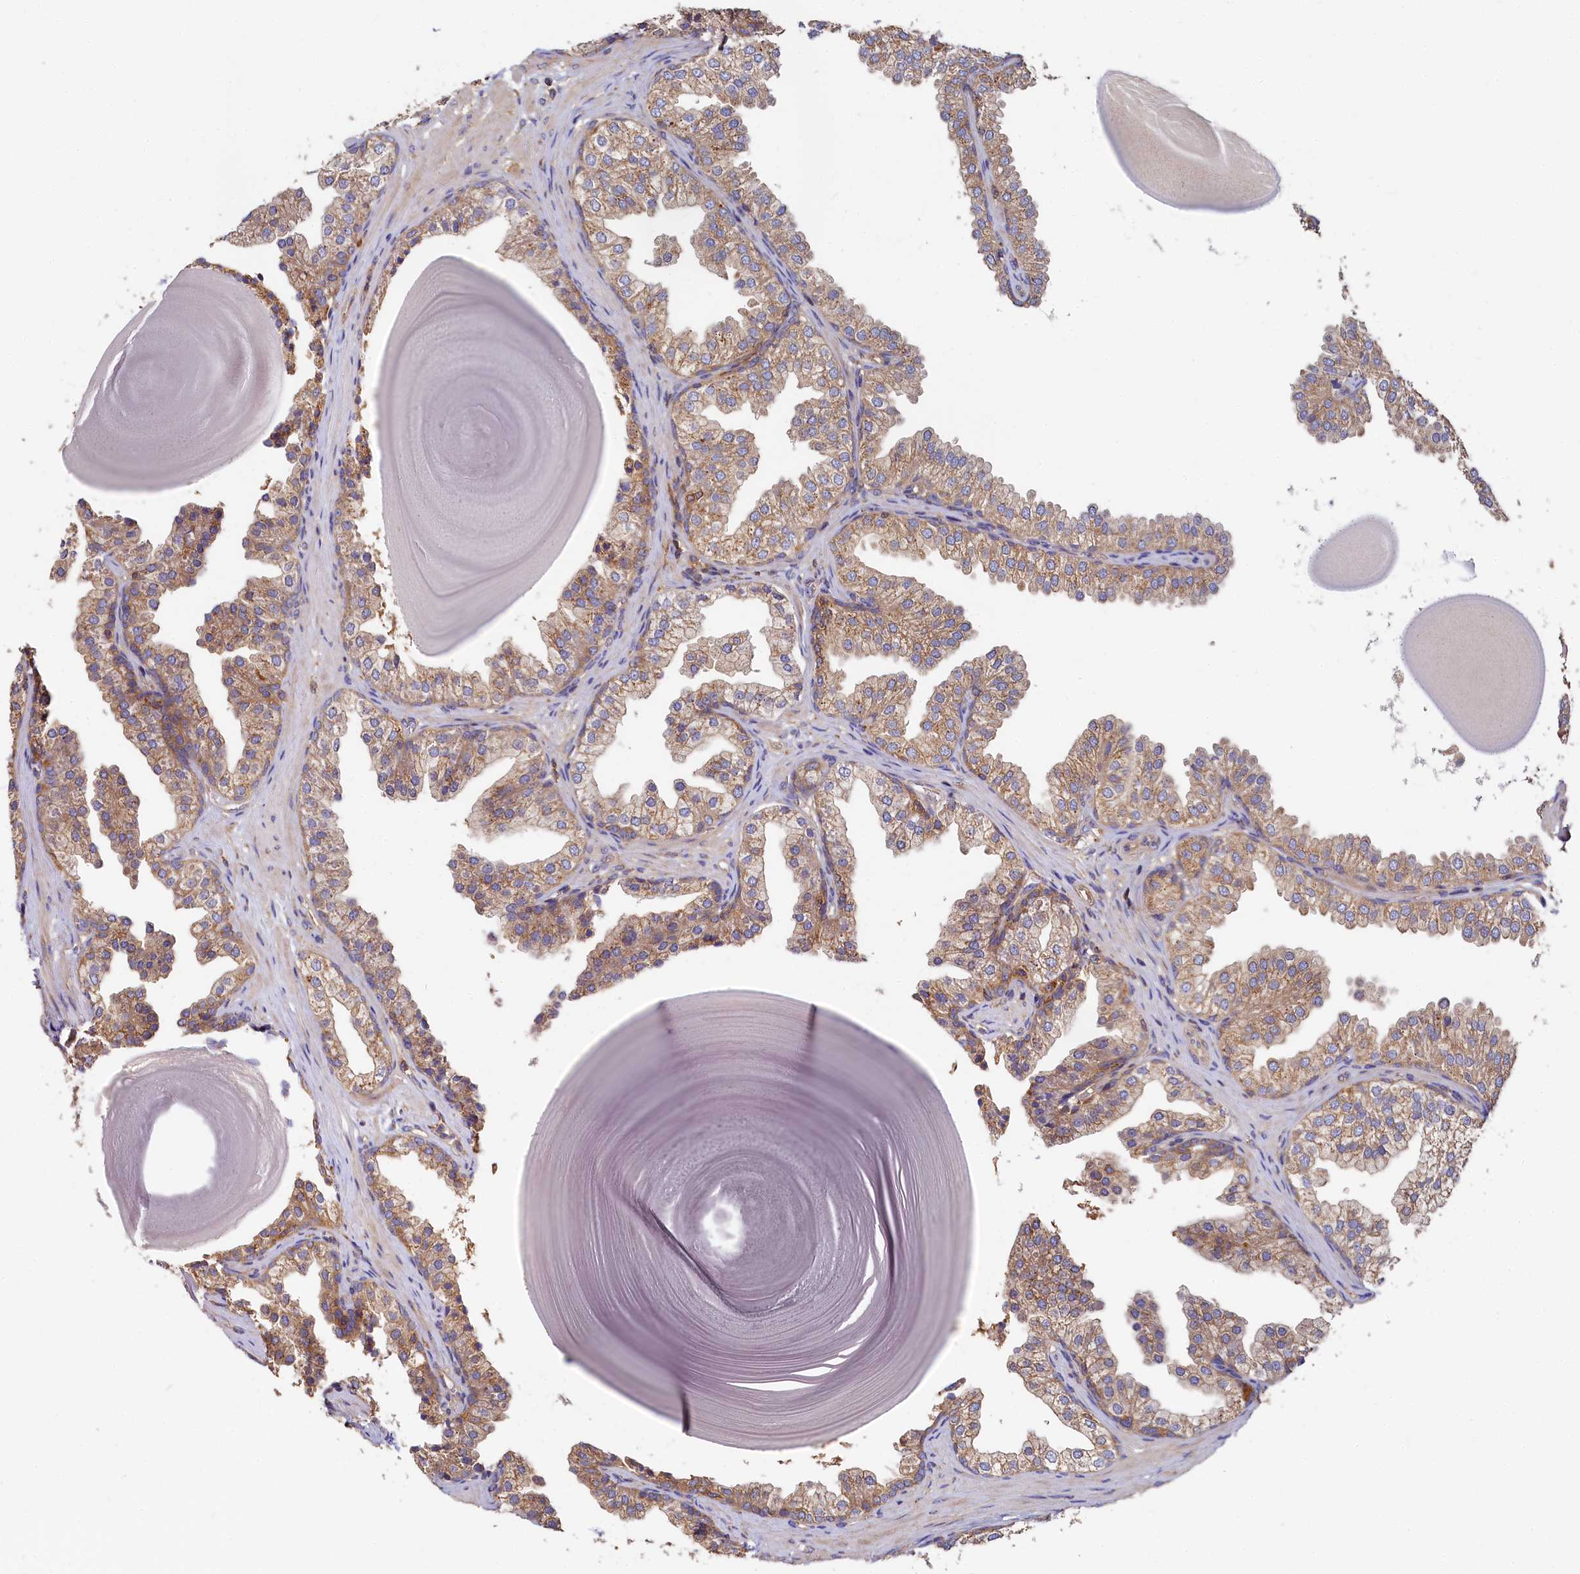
{"staining": {"intensity": "moderate", "quantity": ">75%", "location": "cytoplasmic/membranous"}, "tissue": "prostate", "cell_type": "Glandular cells", "image_type": "normal", "snomed": [{"axis": "morphology", "description": "Normal tissue, NOS"}, {"axis": "topography", "description": "Prostate"}], "caption": "Glandular cells demonstrate moderate cytoplasmic/membranous staining in approximately >75% of cells in benign prostate.", "gene": "PPIP5K1", "patient": {"sex": "male", "age": 48}}